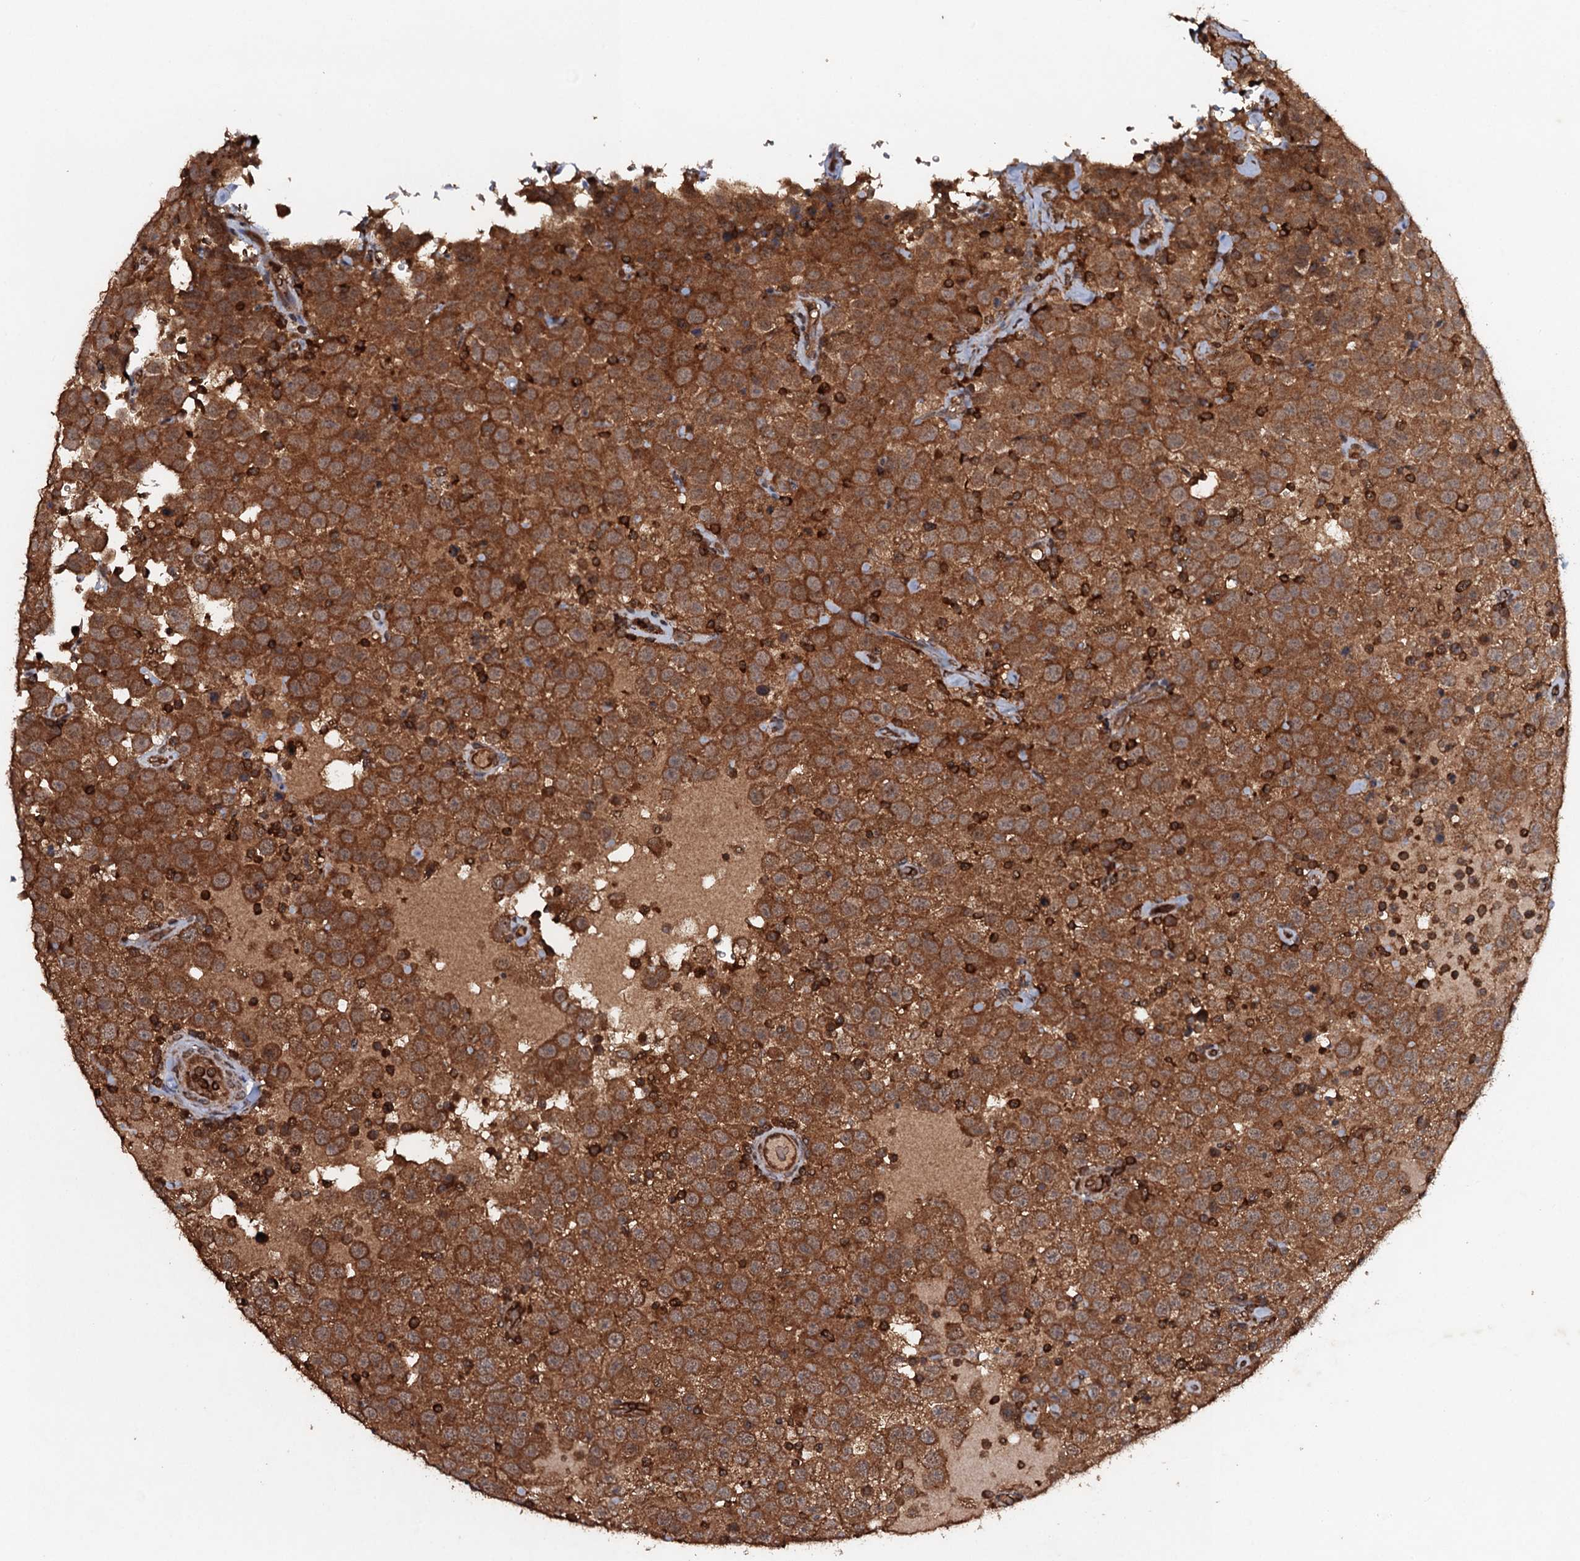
{"staining": {"intensity": "strong", "quantity": ">75%", "location": "cytoplasmic/membranous"}, "tissue": "testis cancer", "cell_type": "Tumor cells", "image_type": "cancer", "snomed": [{"axis": "morphology", "description": "Seminoma, NOS"}, {"axis": "topography", "description": "Testis"}], "caption": "Tumor cells reveal high levels of strong cytoplasmic/membranous staining in approximately >75% of cells in seminoma (testis).", "gene": "ADGRG3", "patient": {"sex": "male", "age": 41}}